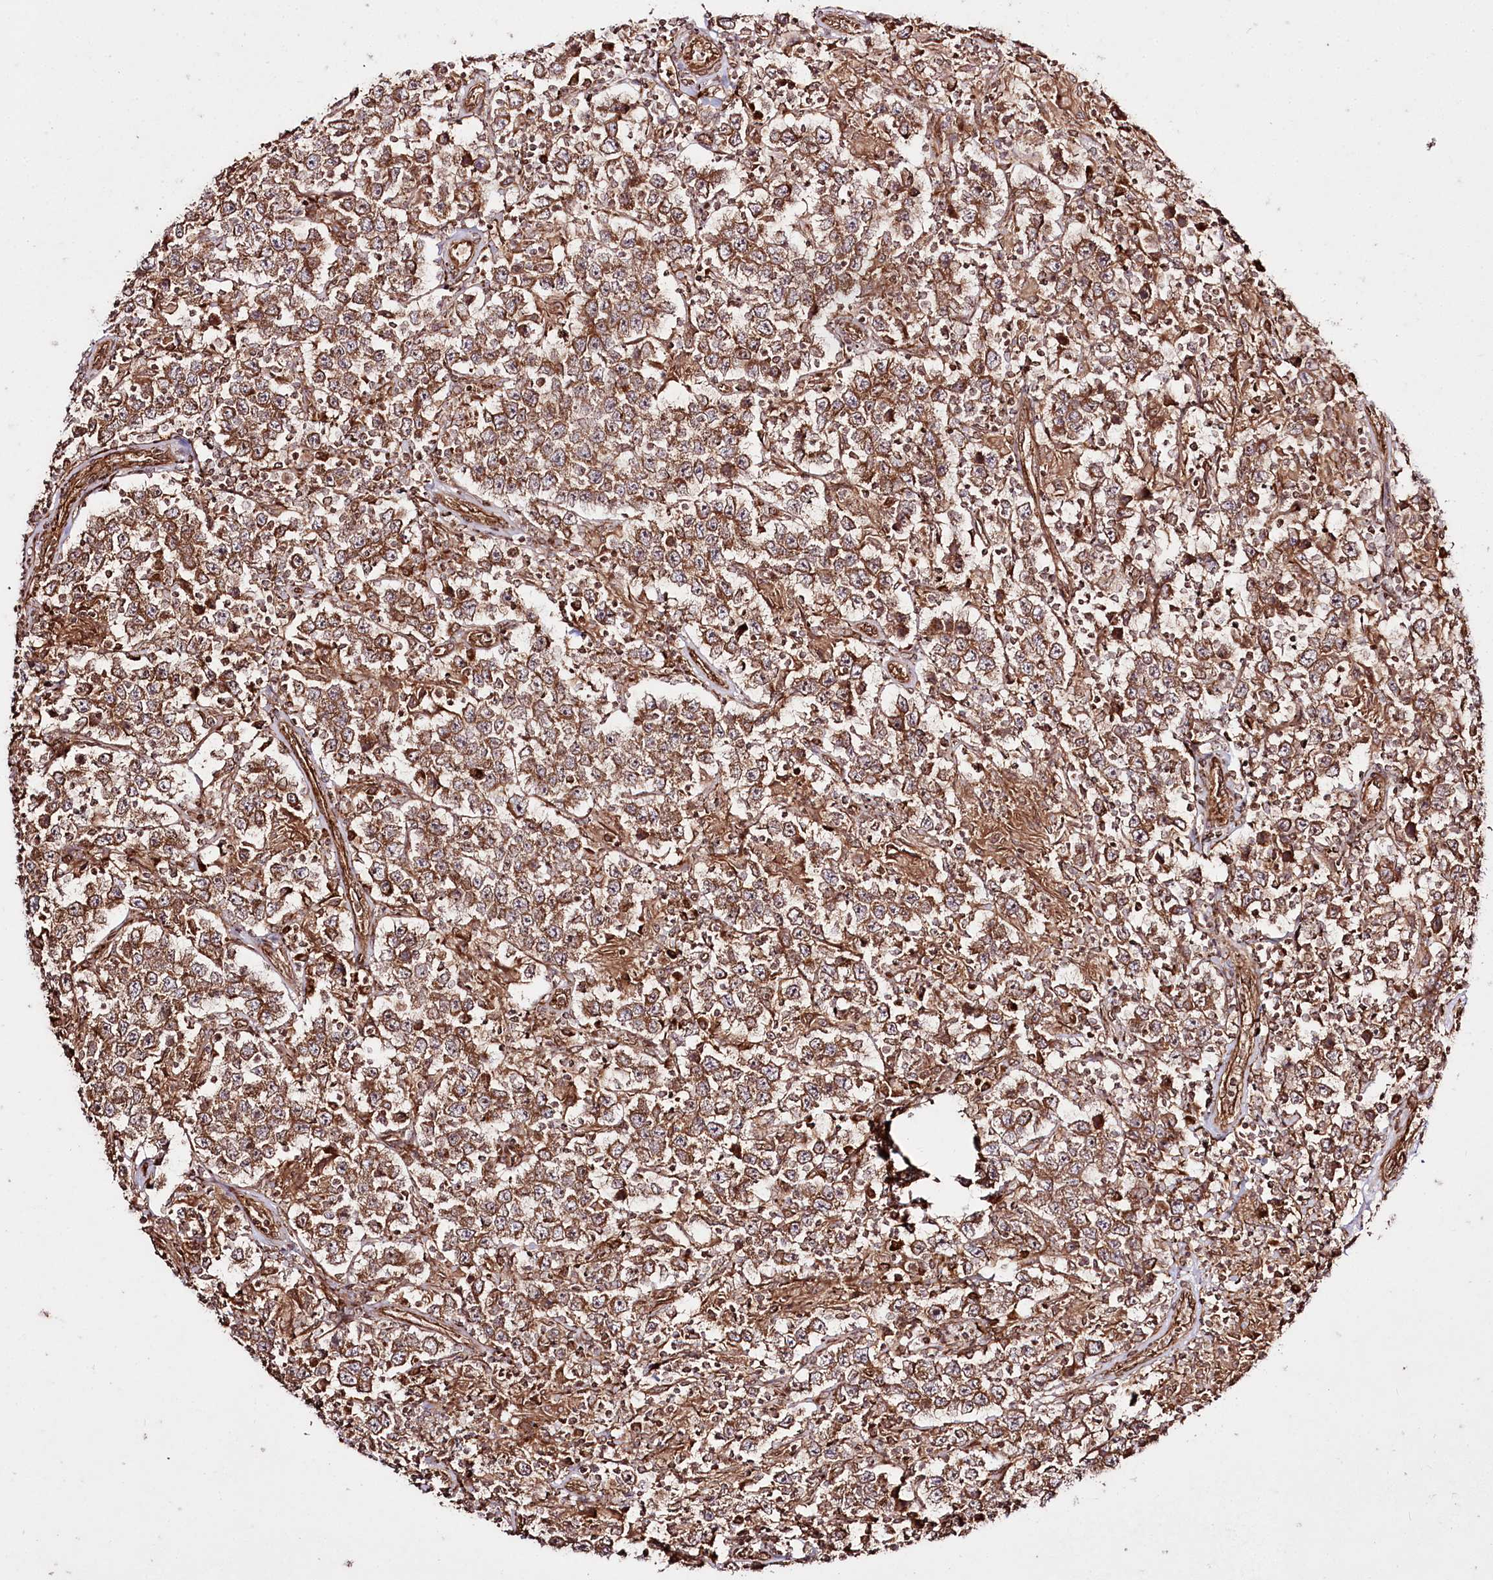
{"staining": {"intensity": "moderate", "quantity": ">75%", "location": "cytoplasmic/membranous"}, "tissue": "testis cancer", "cell_type": "Tumor cells", "image_type": "cancer", "snomed": [{"axis": "morphology", "description": "Normal tissue, NOS"}, {"axis": "morphology", "description": "Urothelial carcinoma, High grade"}, {"axis": "morphology", "description": "Seminoma, NOS"}, {"axis": "morphology", "description": "Carcinoma, Embryonal, NOS"}, {"axis": "topography", "description": "Urinary bladder"}, {"axis": "topography", "description": "Testis"}], "caption": "Testis embryonal carcinoma stained with DAB (3,3'-diaminobenzidine) immunohistochemistry (IHC) exhibits medium levels of moderate cytoplasmic/membranous expression in approximately >75% of tumor cells.", "gene": "REXO2", "patient": {"sex": "male", "age": 41}}